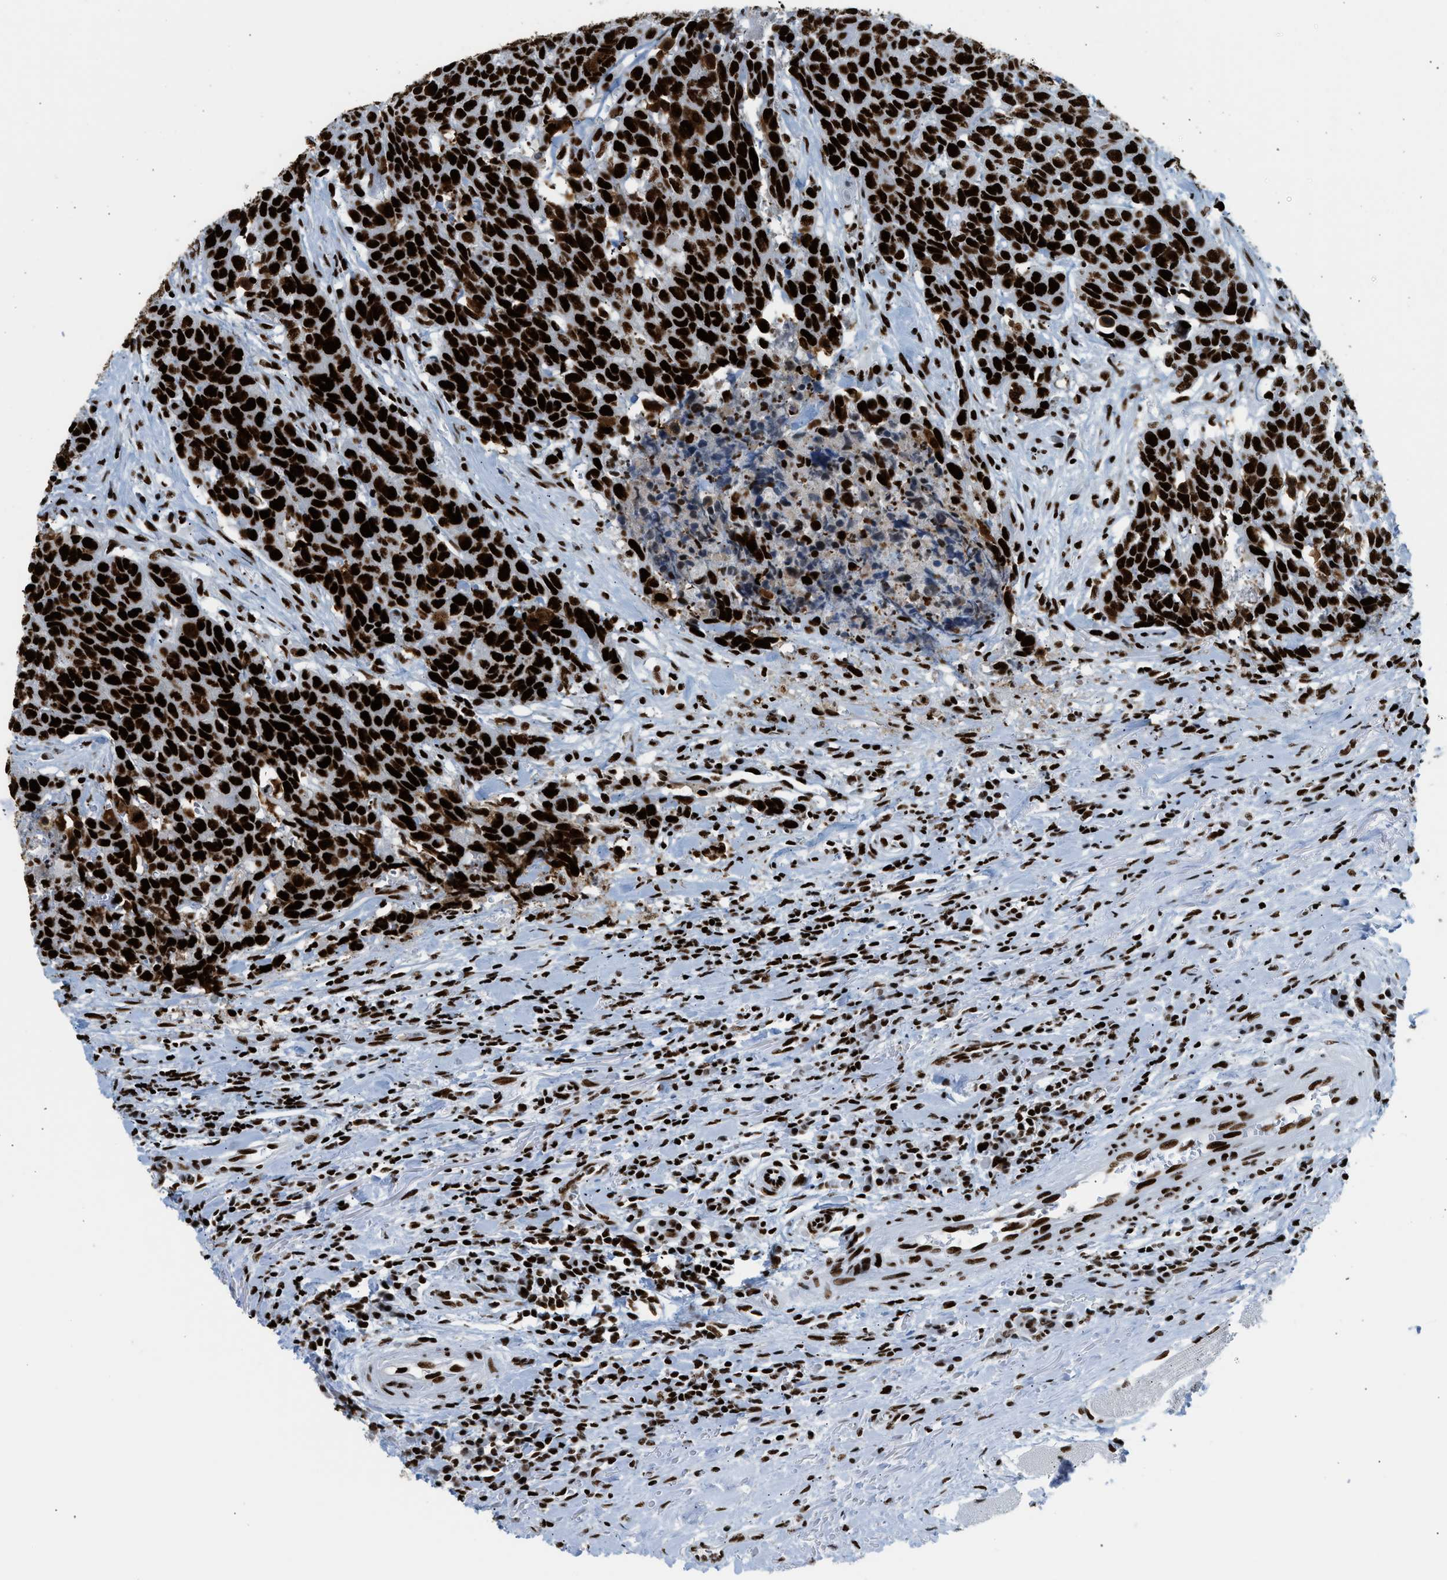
{"staining": {"intensity": "strong", "quantity": ">75%", "location": "nuclear"}, "tissue": "head and neck cancer", "cell_type": "Tumor cells", "image_type": "cancer", "snomed": [{"axis": "morphology", "description": "Squamous cell carcinoma, NOS"}, {"axis": "topography", "description": "Head-Neck"}], "caption": "Immunohistochemical staining of head and neck cancer exhibits high levels of strong nuclear expression in about >75% of tumor cells.", "gene": "PIF1", "patient": {"sex": "male", "age": 66}}